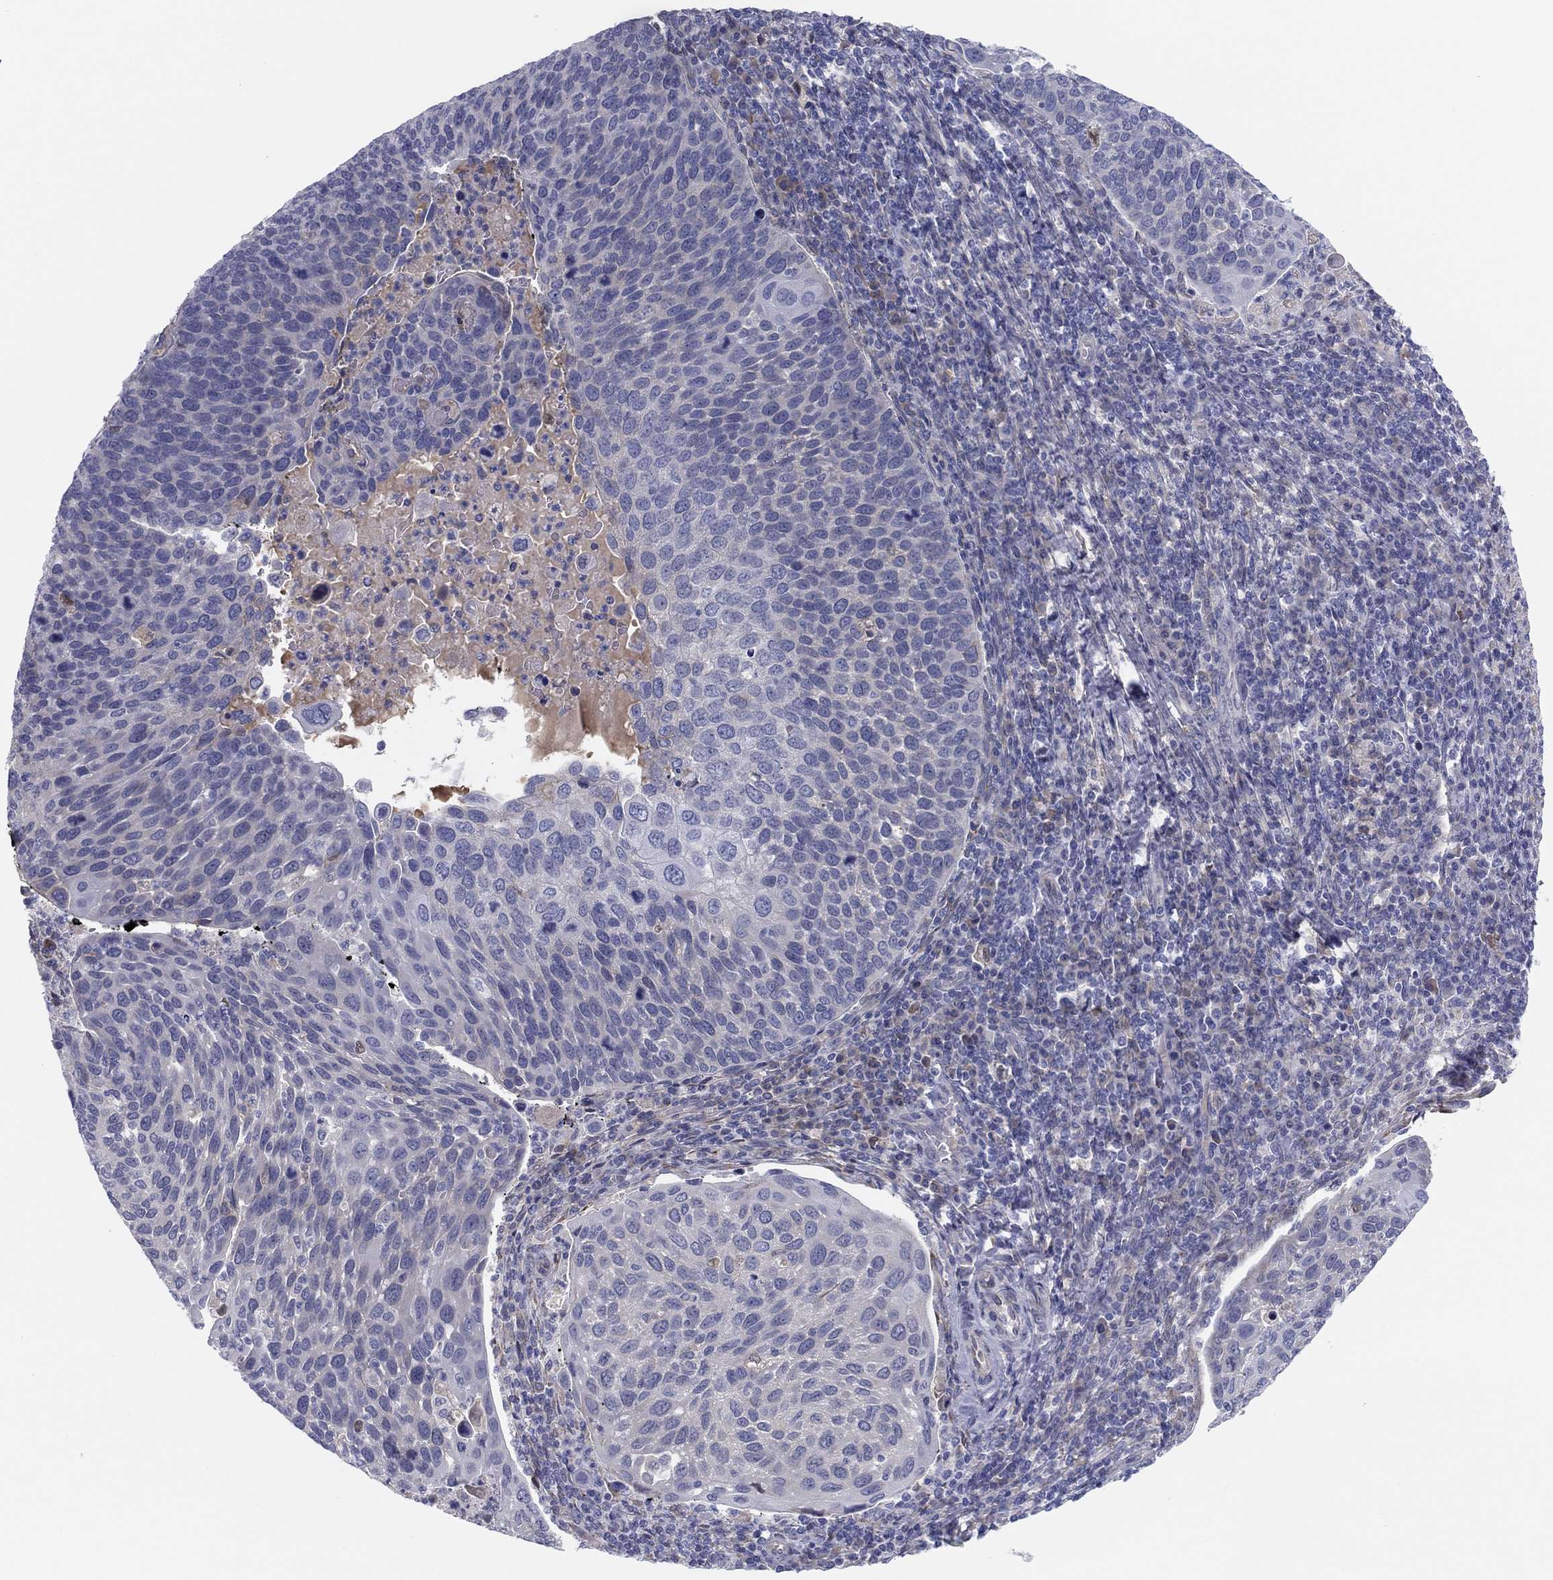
{"staining": {"intensity": "negative", "quantity": "none", "location": "none"}, "tissue": "cervical cancer", "cell_type": "Tumor cells", "image_type": "cancer", "snomed": [{"axis": "morphology", "description": "Squamous cell carcinoma, NOS"}, {"axis": "topography", "description": "Cervix"}], "caption": "The photomicrograph displays no significant staining in tumor cells of cervical cancer.", "gene": "MLF1", "patient": {"sex": "female", "age": 54}}